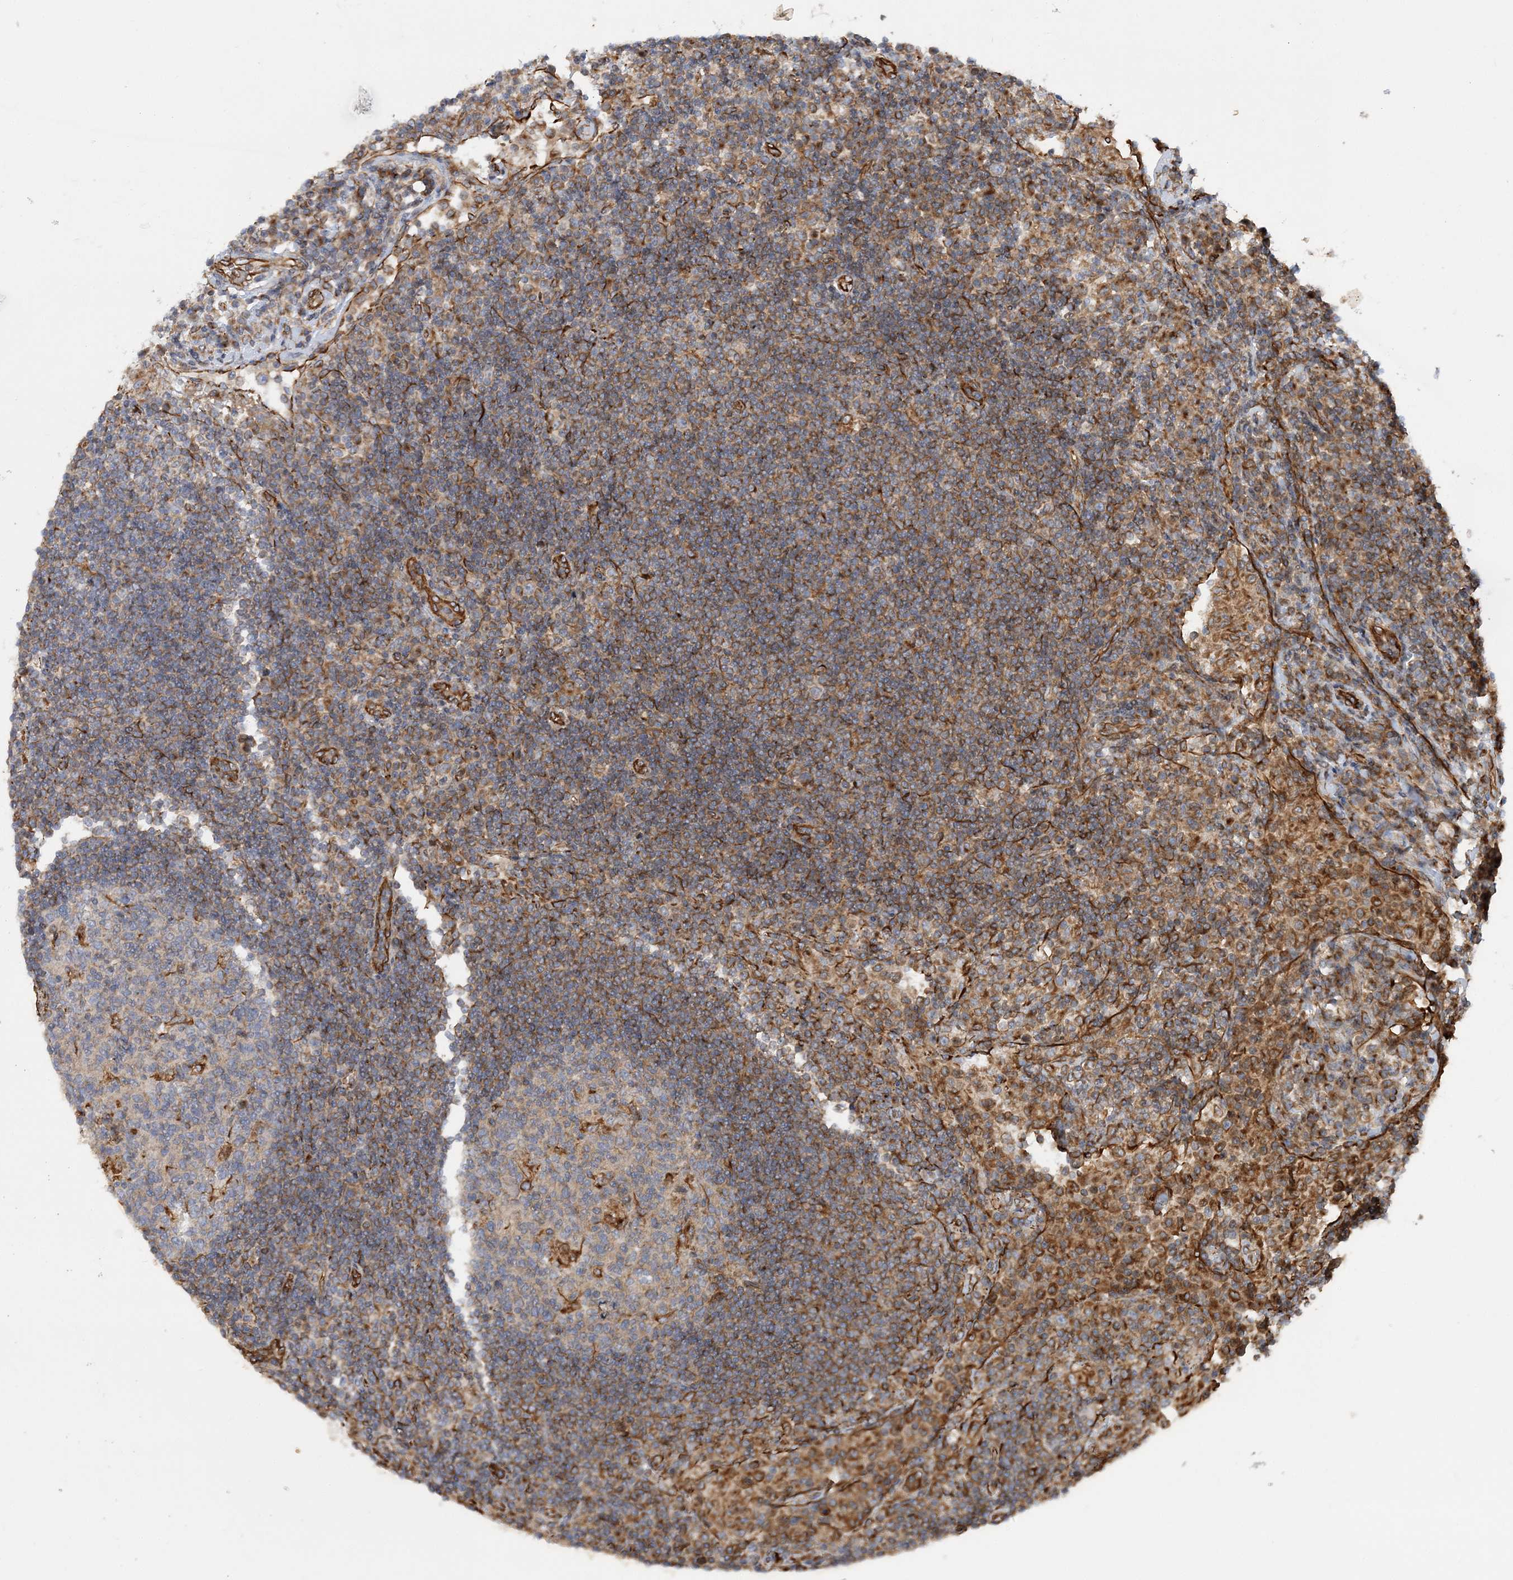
{"staining": {"intensity": "moderate", "quantity": "<25%", "location": "cytoplasmic/membranous"}, "tissue": "lymph node", "cell_type": "Germinal center cells", "image_type": "normal", "snomed": [{"axis": "morphology", "description": "Normal tissue, NOS"}, {"axis": "topography", "description": "Lymph node"}], "caption": "Immunohistochemical staining of benign lymph node reveals moderate cytoplasmic/membranous protein staining in approximately <25% of germinal center cells. (DAB = brown stain, brightfield microscopy at high magnification).", "gene": "FAM114A2", "patient": {"sex": "female", "age": 53}}